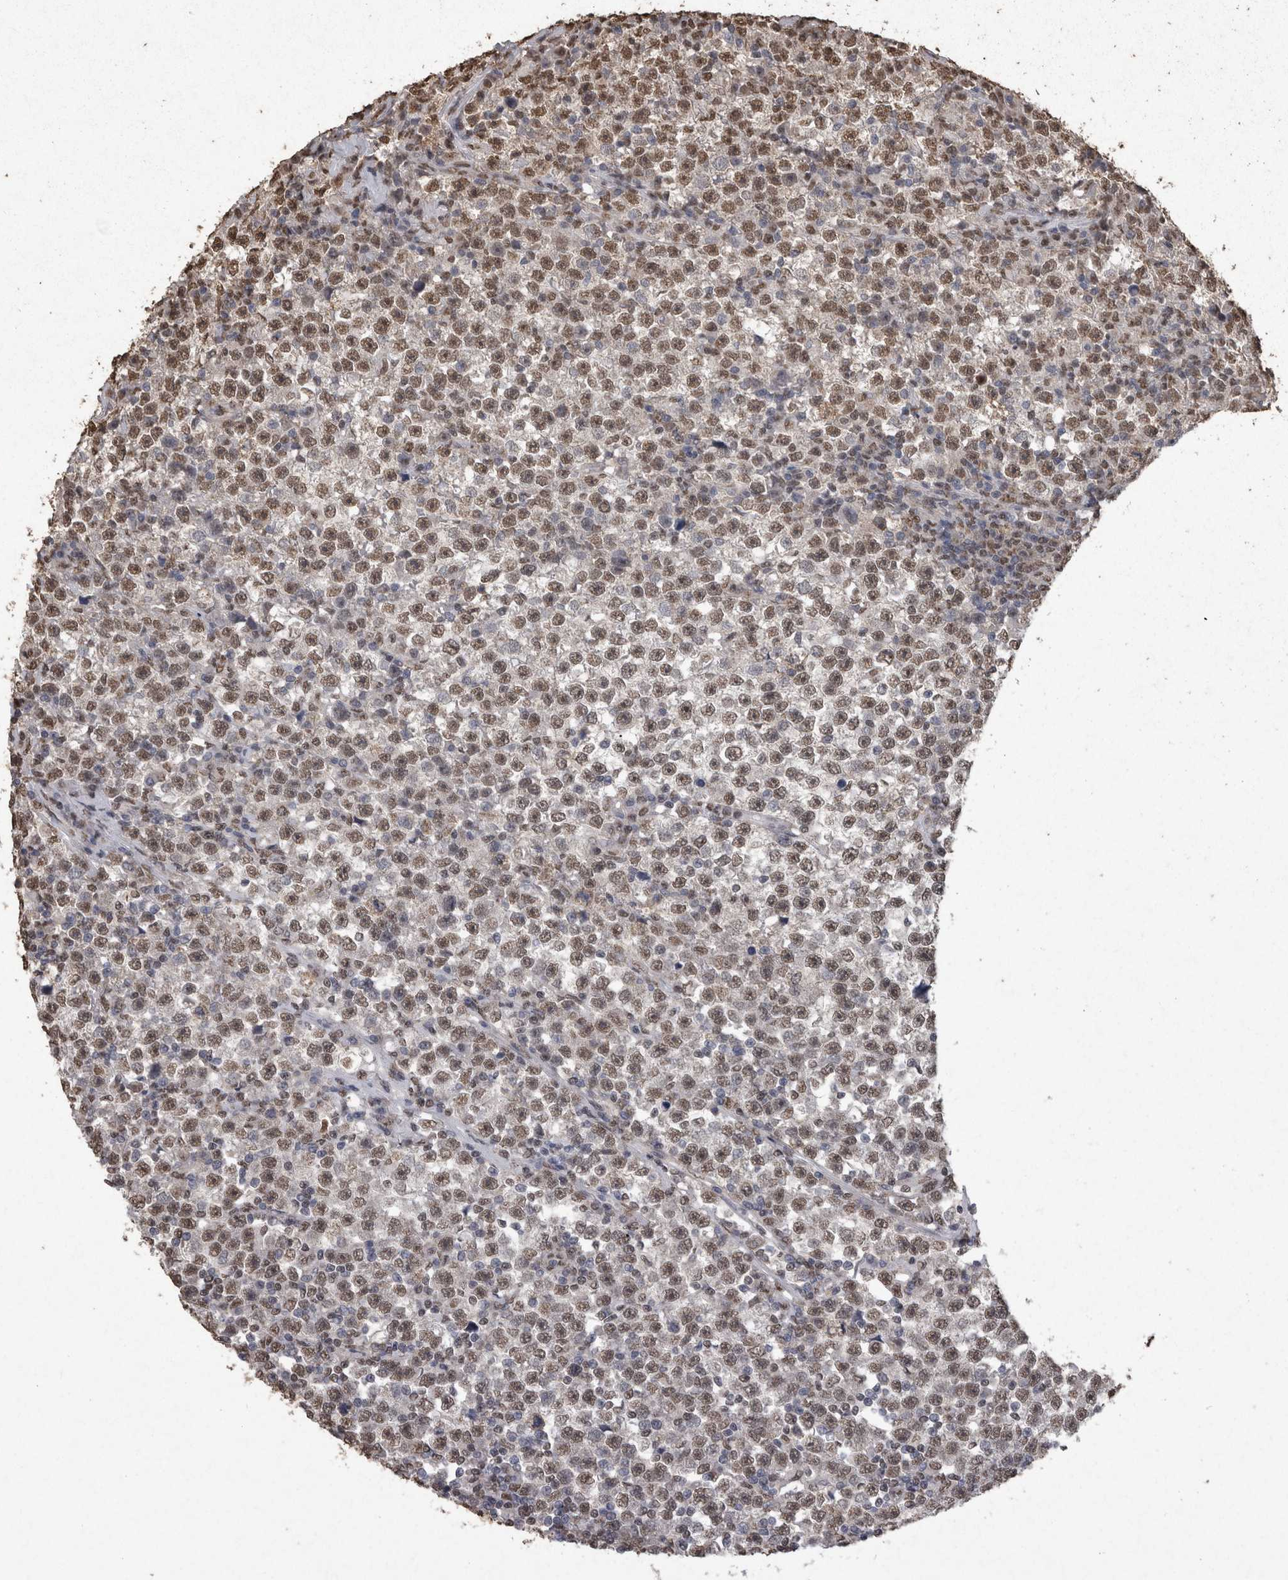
{"staining": {"intensity": "moderate", "quantity": "25%-75%", "location": "nuclear"}, "tissue": "testis cancer", "cell_type": "Tumor cells", "image_type": "cancer", "snomed": [{"axis": "morphology", "description": "Seminoma, NOS"}, {"axis": "topography", "description": "Testis"}], "caption": "Approximately 25%-75% of tumor cells in human seminoma (testis) reveal moderate nuclear protein staining as visualized by brown immunohistochemical staining.", "gene": "SMAD7", "patient": {"sex": "male", "age": 43}}